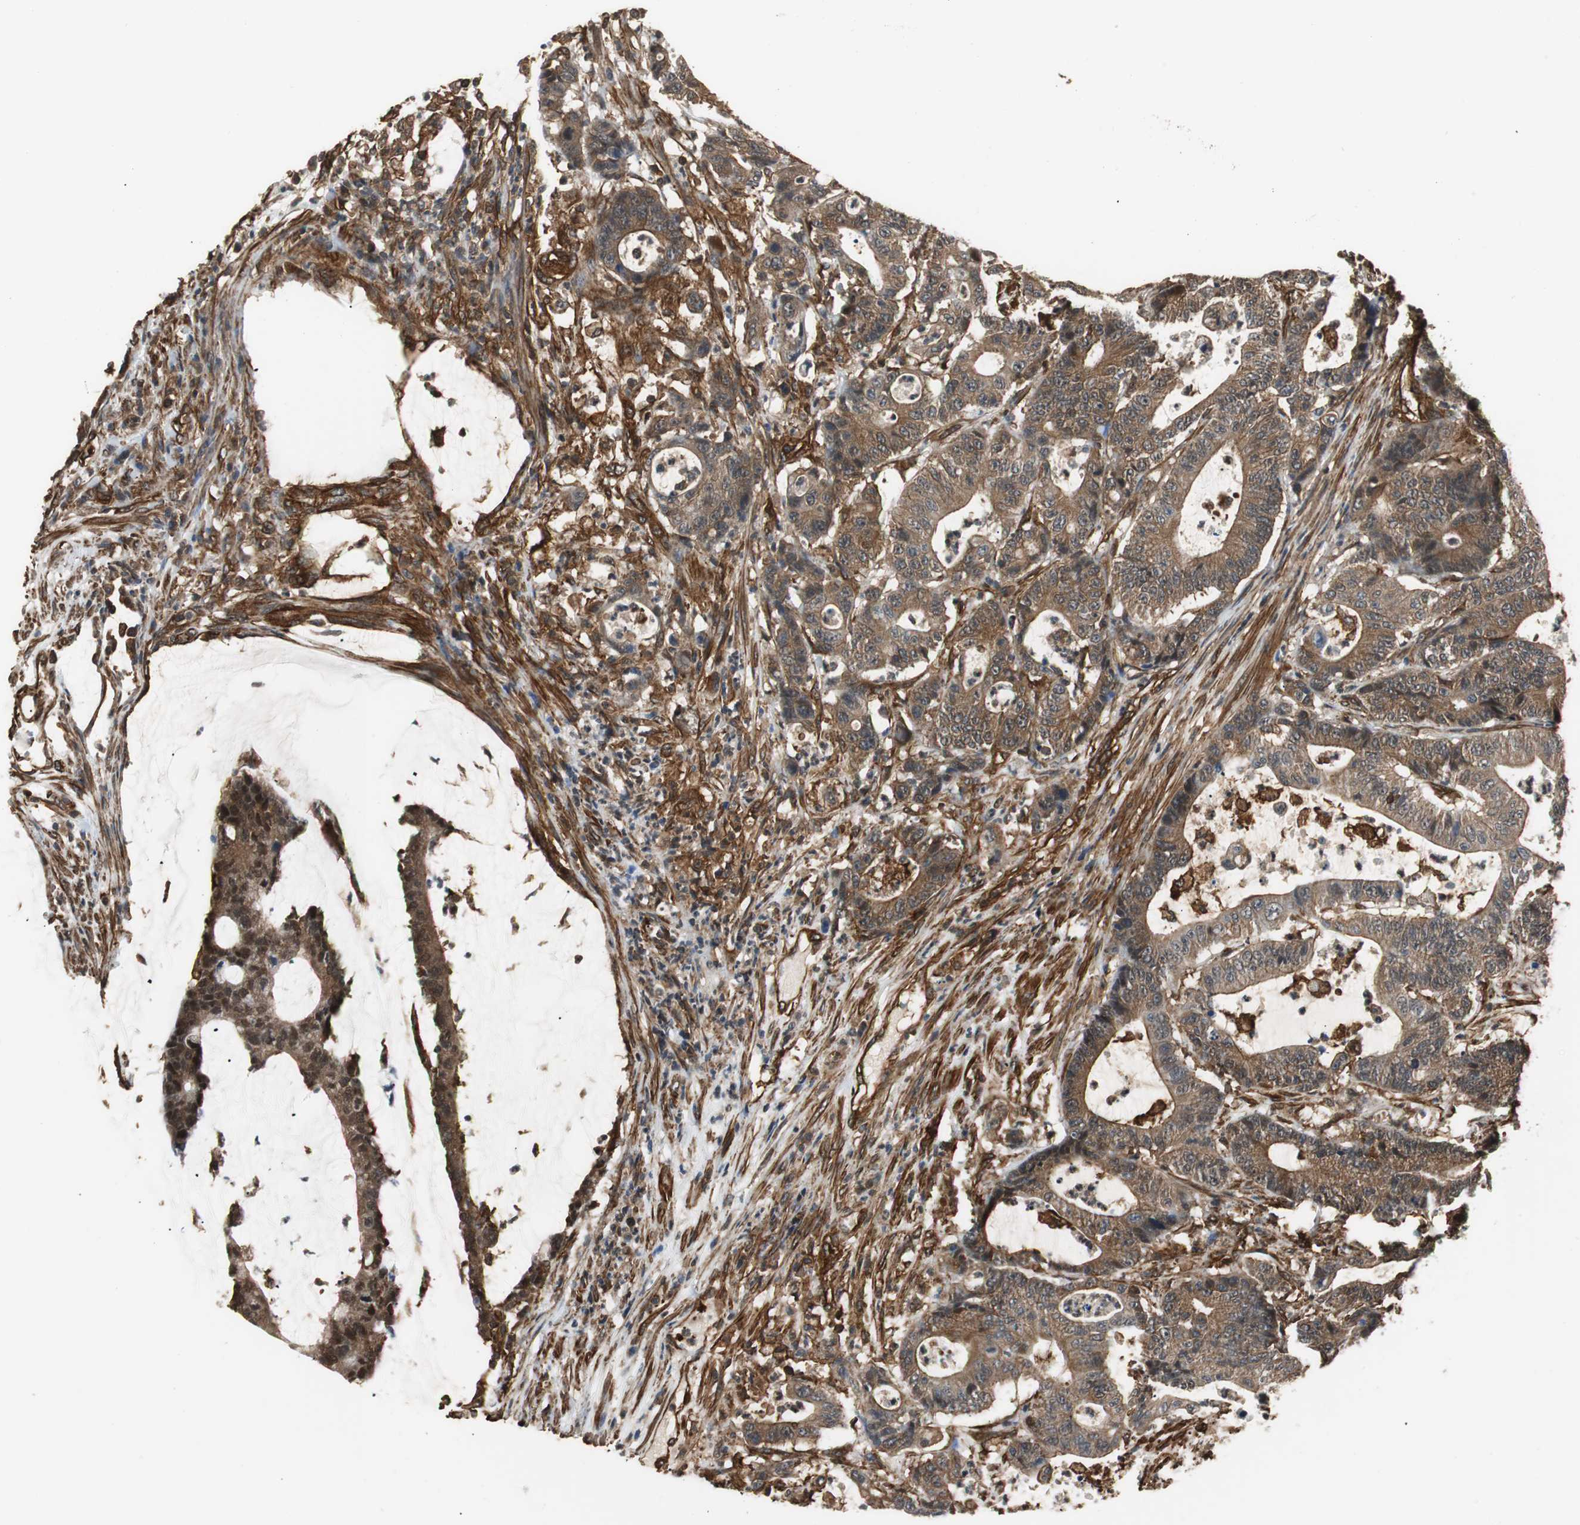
{"staining": {"intensity": "moderate", "quantity": ">75%", "location": "cytoplasmic/membranous"}, "tissue": "colorectal cancer", "cell_type": "Tumor cells", "image_type": "cancer", "snomed": [{"axis": "morphology", "description": "Adenocarcinoma, NOS"}, {"axis": "topography", "description": "Colon"}], "caption": "A high-resolution micrograph shows immunohistochemistry staining of colorectal cancer, which displays moderate cytoplasmic/membranous positivity in approximately >75% of tumor cells.", "gene": "PTPN11", "patient": {"sex": "female", "age": 84}}